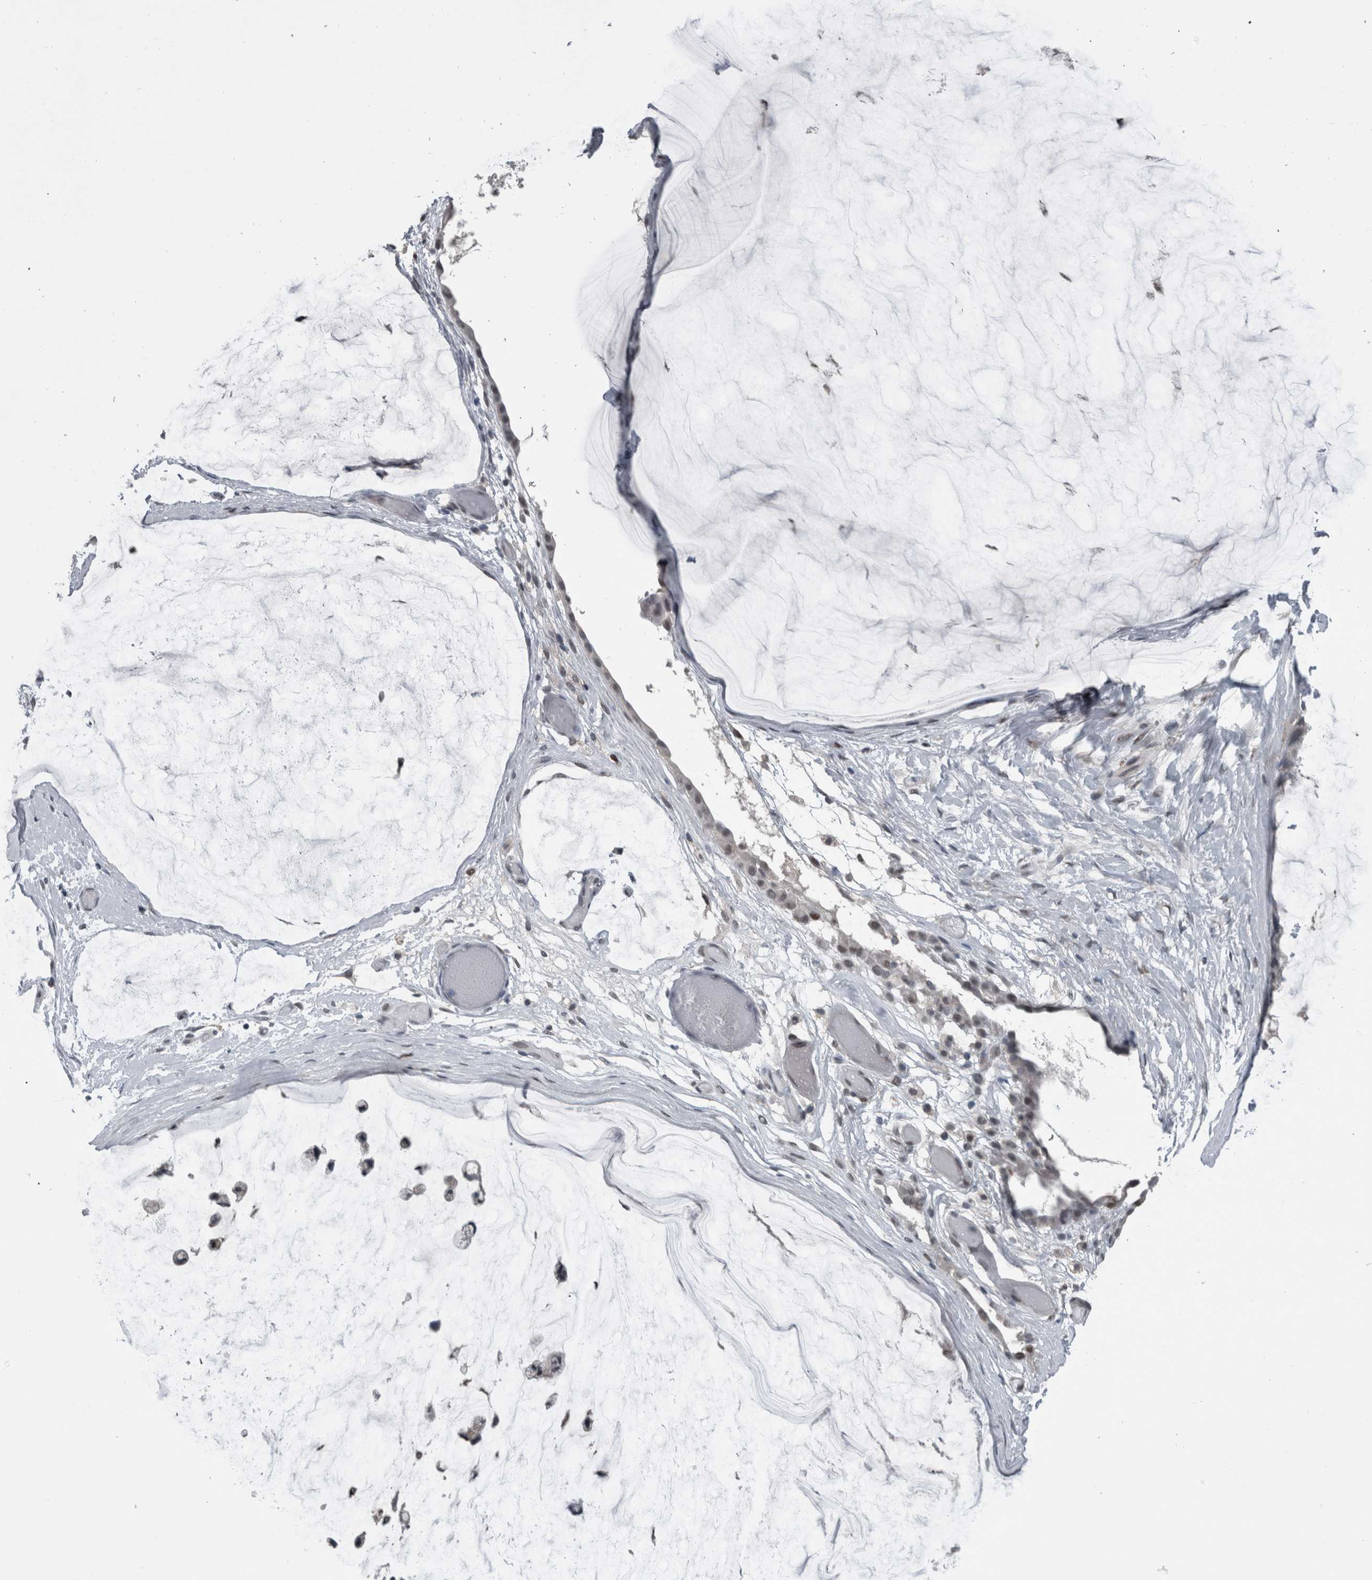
{"staining": {"intensity": "negative", "quantity": "none", "location": "none"}, "tissue": "ovarian cancer", "cell_type": "Tumor cells", "image_type": "cancer", "snomed": [{"axis": "morphology", "description": "Cystadenocarcinoma, mucinous, NOS"}, {"axis": "topography", "description": "Ovary"}], "caption": "Protein analysis of mucinous cystadenocarcinoma (ovarian) reveals no significant positivity in tumor cells.", "gene": "ZBTB21", "patient": {"sex": "female", "age": 39}}